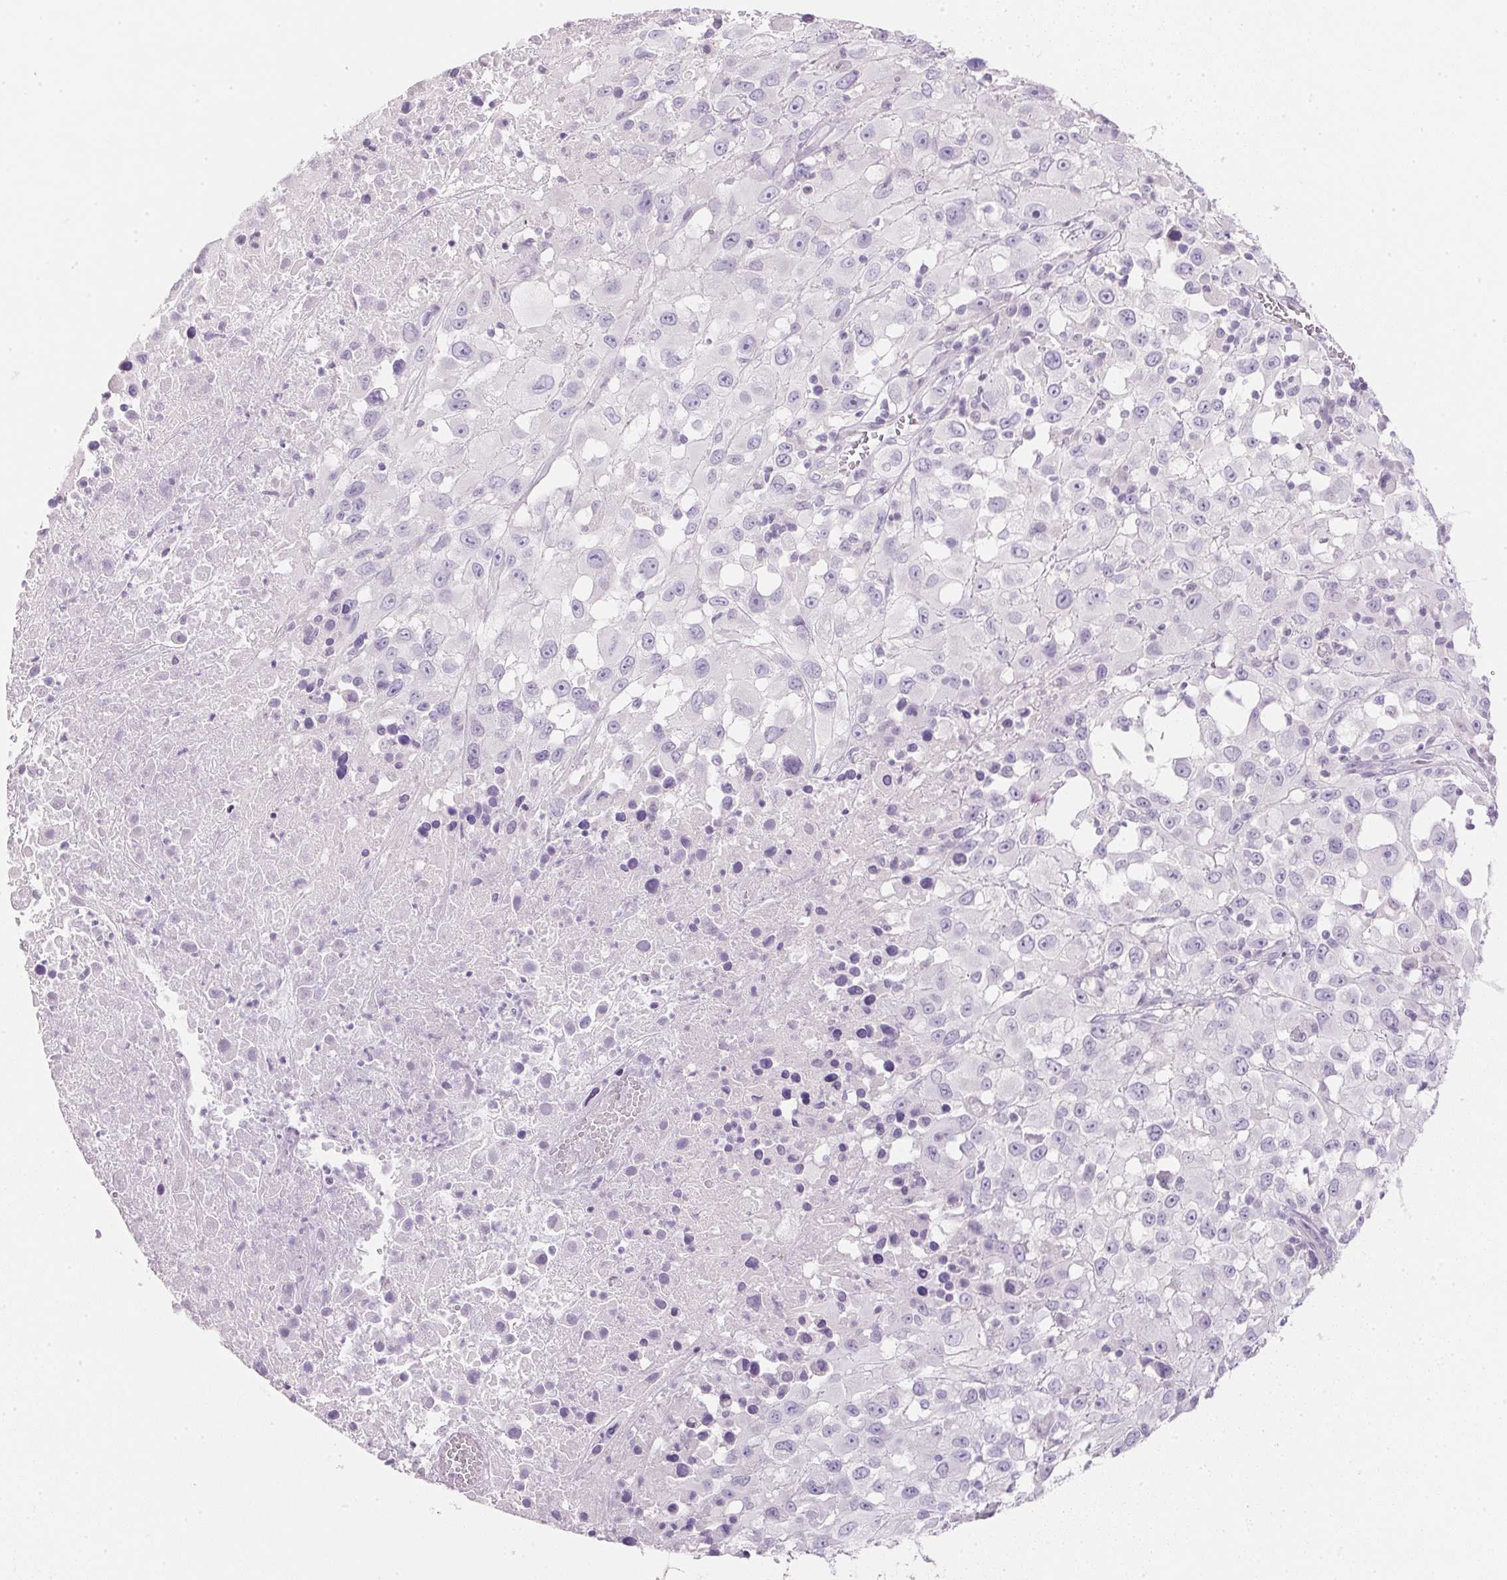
{"staining": {"intensity": "negative", "quantity": "none", "location": "none"}, "tissue": "melanoma", "cell_type": "Tumor cells", "image_type": "cancer", "snomed": [{"axis": "morphology", "description": "Malignant melanoma, Metastatic site"}, {"axis": "topography", "description": "Soft tissue"}], "caption": "Protein analysis of melanoma demonstrates no significant positivity in tumor cells.", "gene": "KCNE2", "patient": {"sex": "male", "age": 50}}